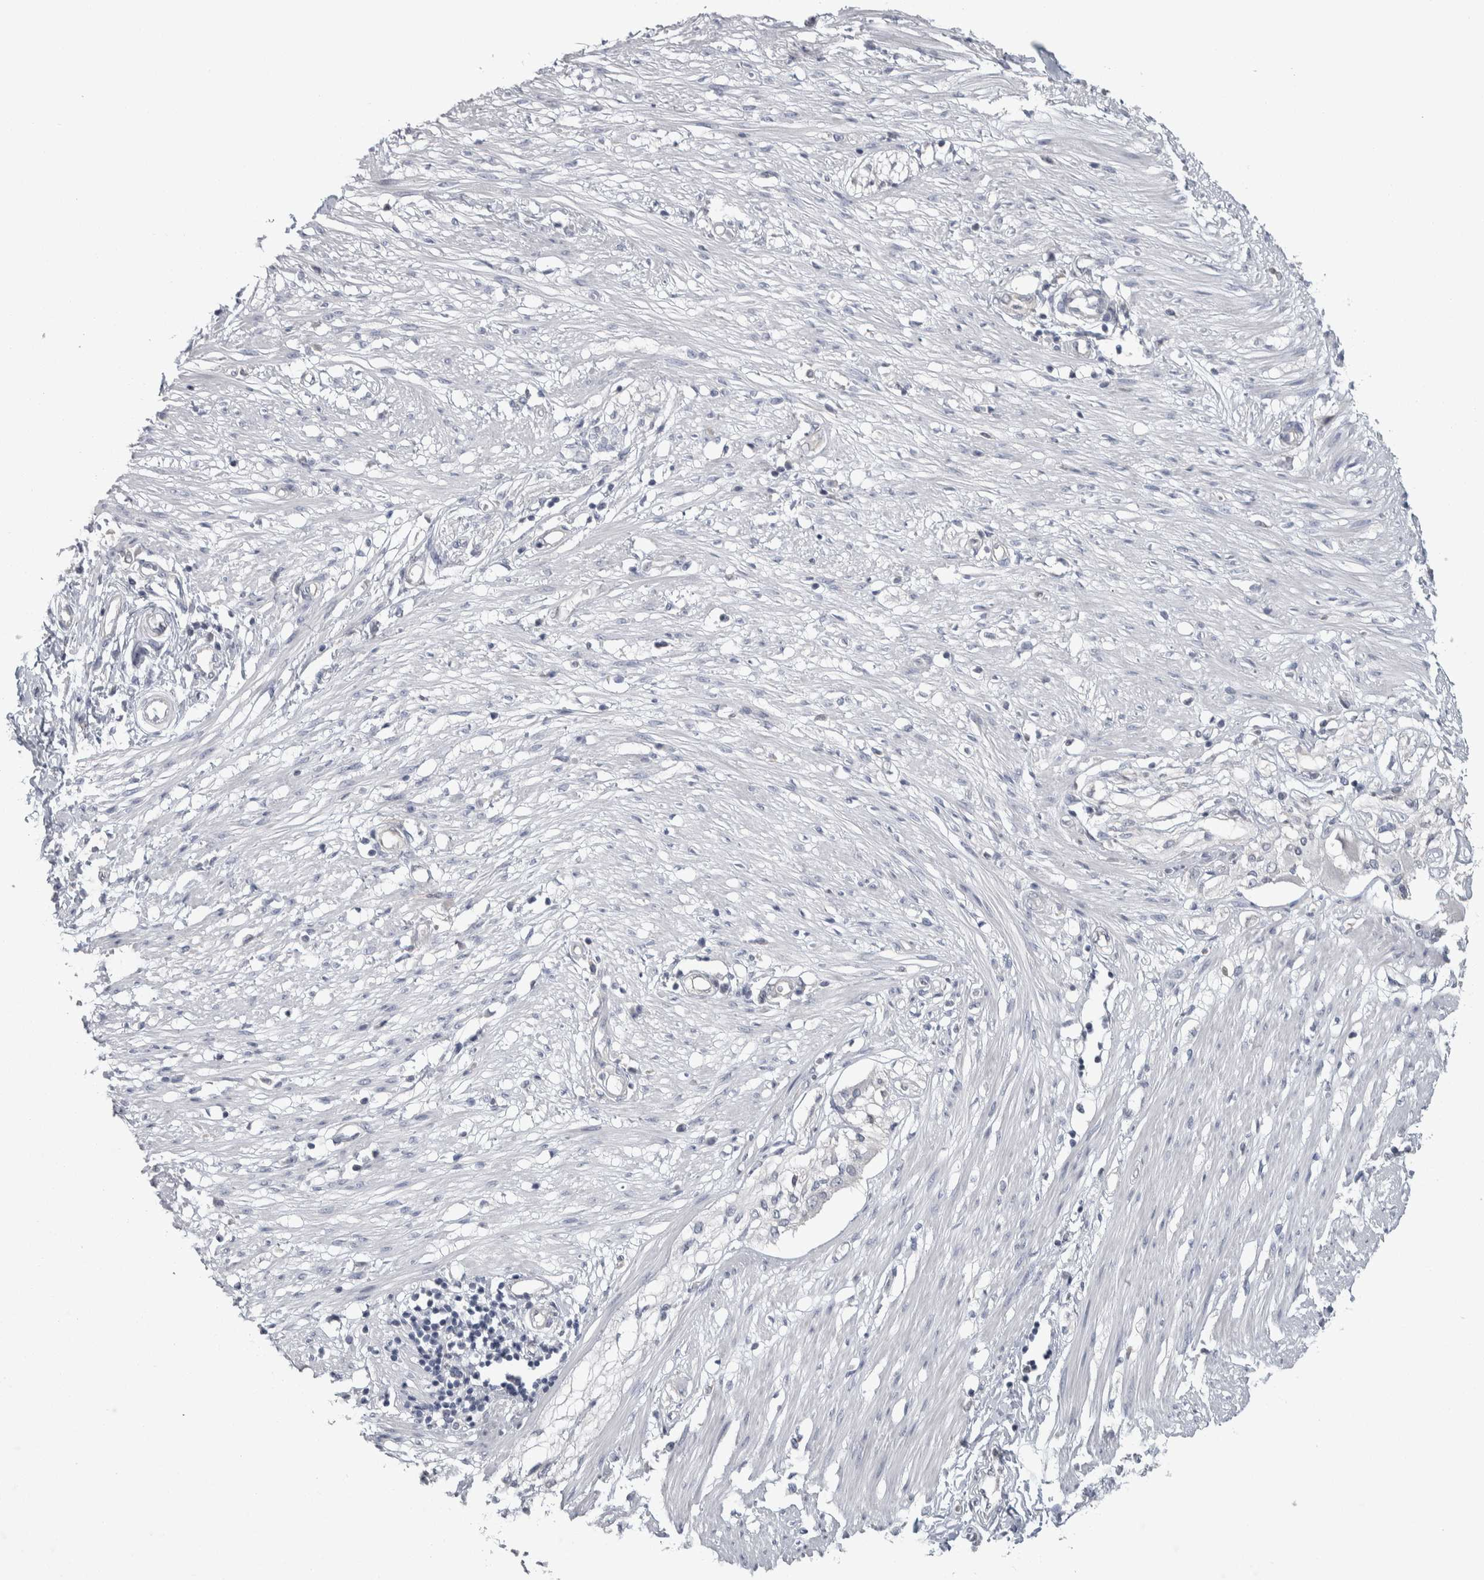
{"staining": {"intensity": "negative", "quantity": "none", "location": "none"}, "tissue": "adipose tissue", "cell_type": "Adipocytes", "image_type": "normal", "snomed": [{"axis": "morphology", "description": "Normal tissue, NOS"}, {"axis": "morphology", "description": "Adenocarcinoma, NOS"}, {"axis": "topography", "description": "Colon"}, {"axis": "topography", "description": "Peripheral nerve tissue"}], "caption": "Adipocytes show no significant expression in benign adipose tissue. The staining is performed using DAB (3,3'-diaminobenzidine) brown chromogen with nuclei counter-stained in using hematoxylin.", "gene": "HTATIP2", "patient": {"sex": "male", "age": 14}}